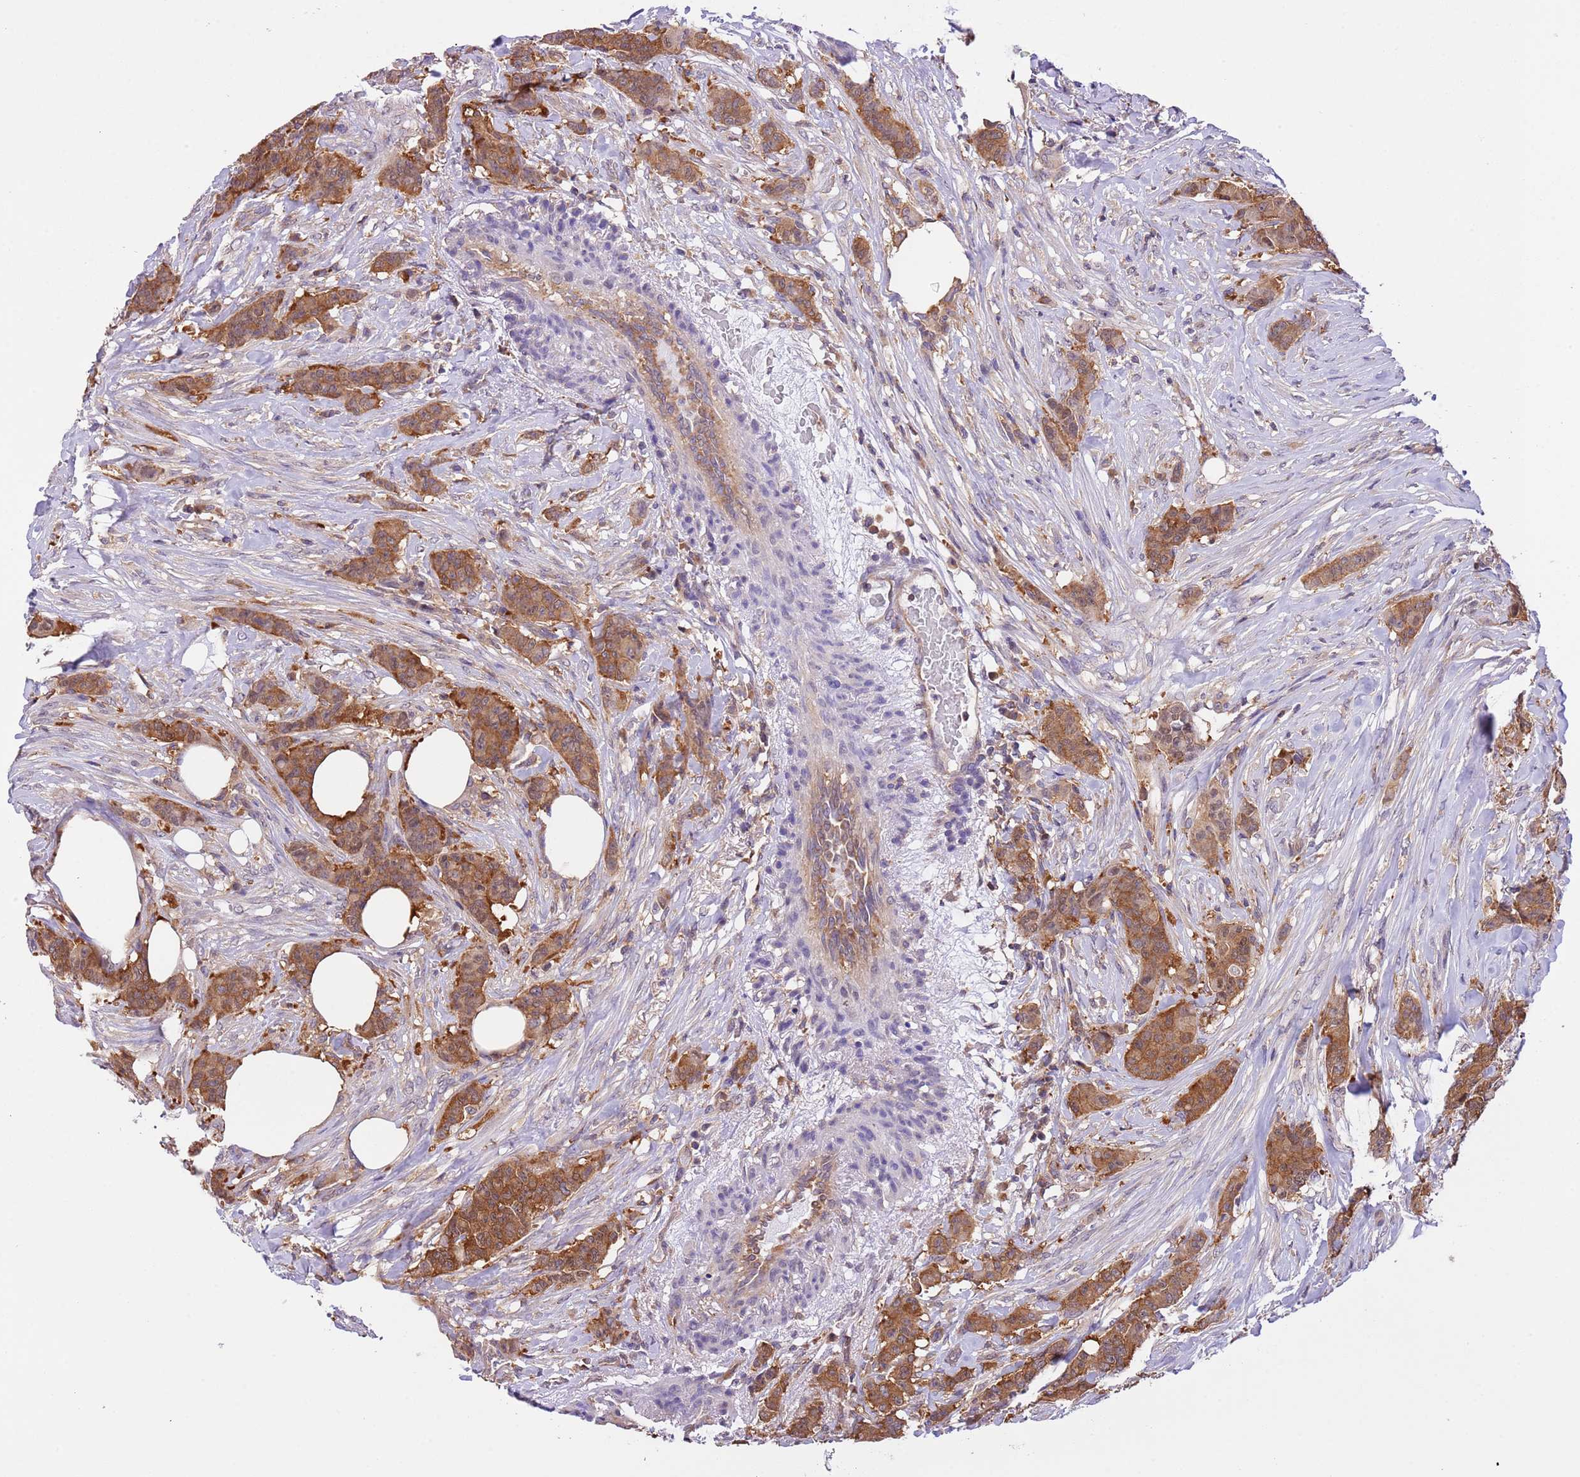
{"staining": {"intensity": "strong", "quantity": ">75%", "location": "cytoplasmic/membranous"}, "tissue": "breast cancer", "cell_type": "Tumor cells", "image_type": "cancer", "snomed": [{"axis": "morphology", "description": "Duct carcinoma"}, {"axis": "topography", "description": "Breast"}], "caption": "Tumor cells display high levels of strong cytoplasmic/membranous positivity in about >75% of cells in infiltrating ductal carcinoma (breast).", "gene": "STIP1", "patient": {"sex": "female", "age": 40}}